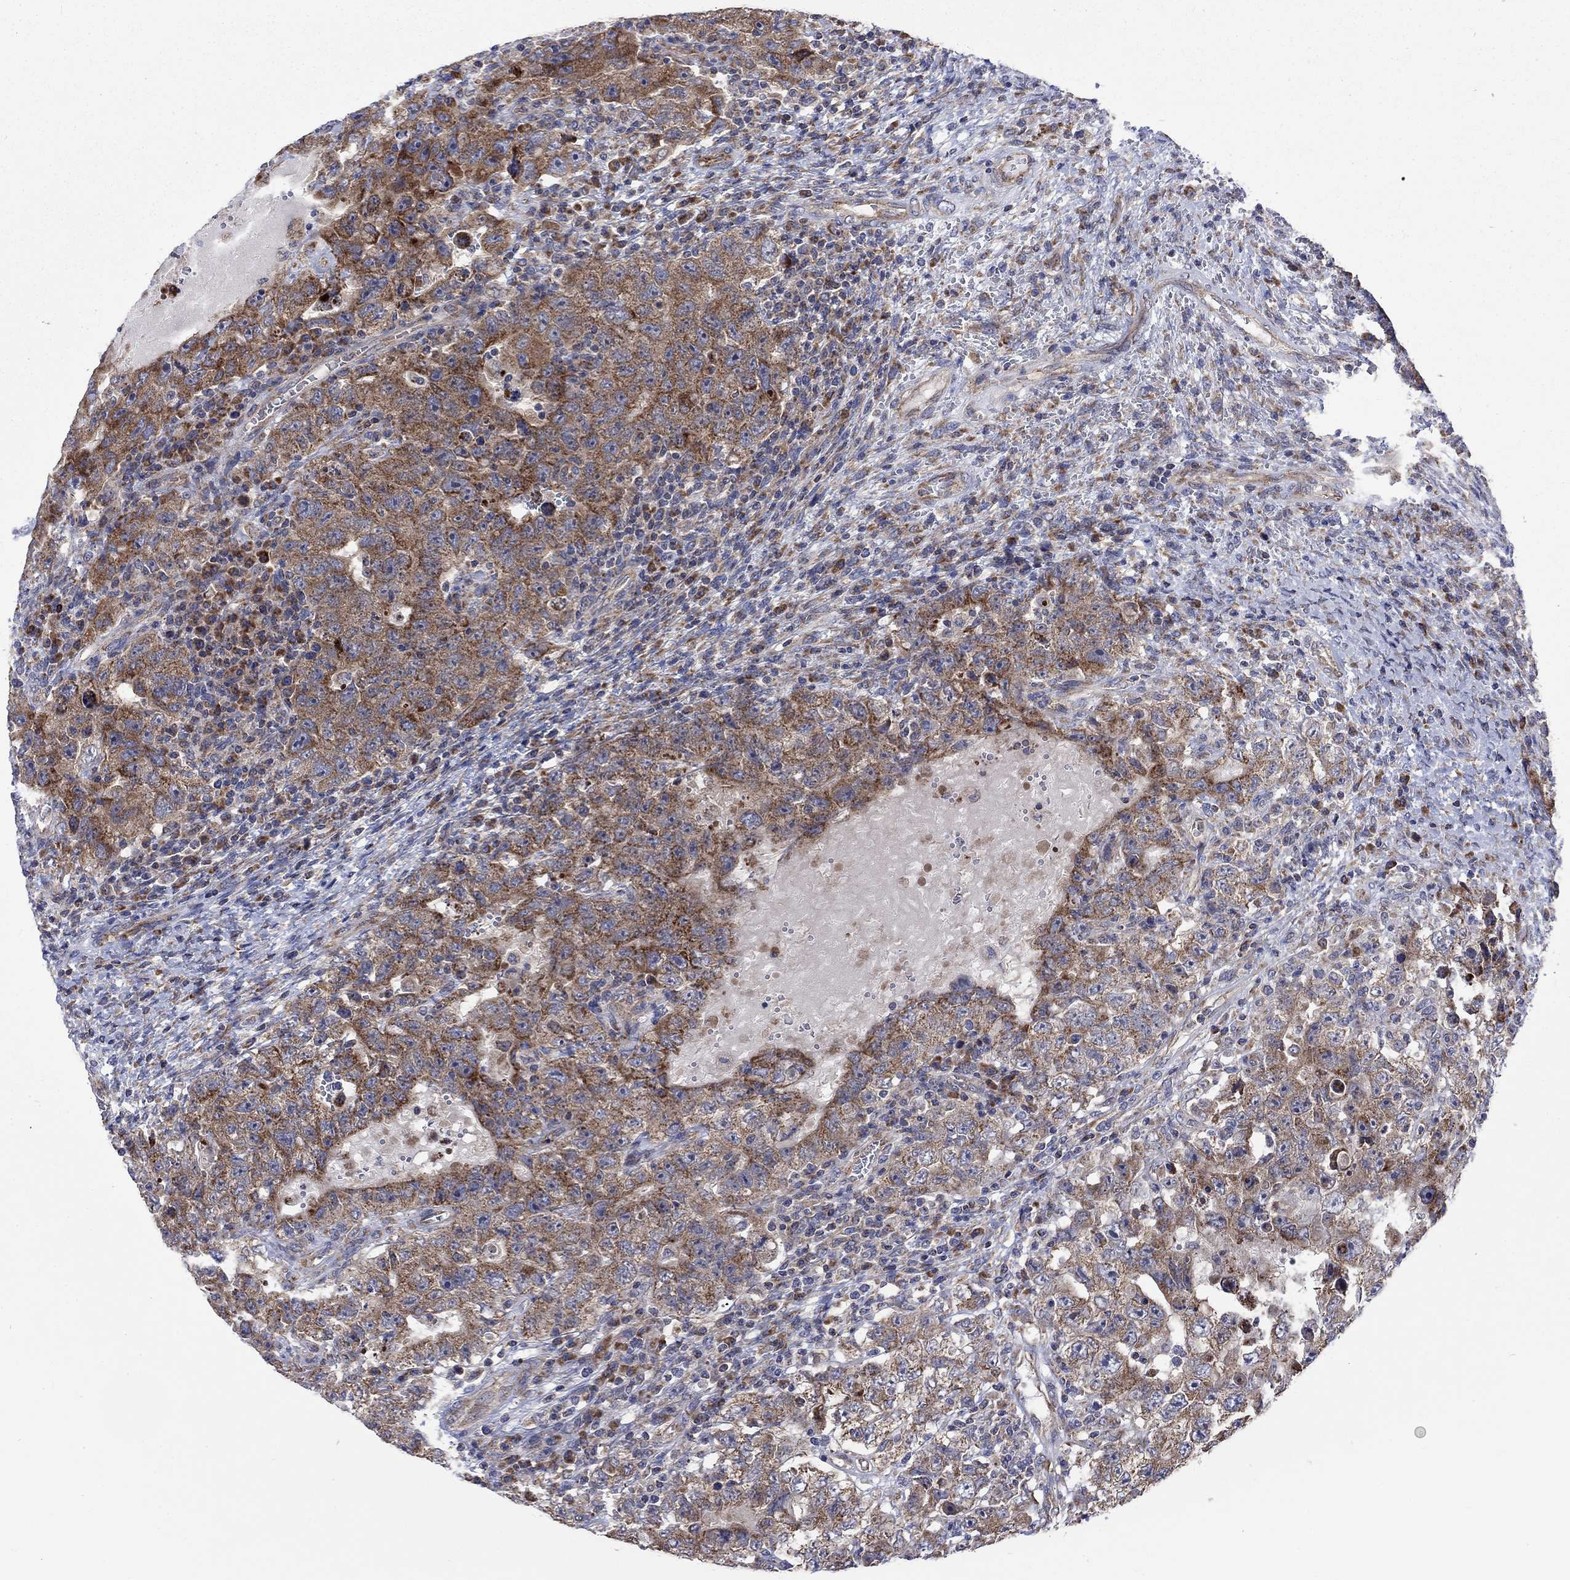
{"staining": {"intensity": "moderate", "quantity": "25%-75%", "location": "cytoplasmic/membranous"}, "tissue": "testis cancer", "cell_type": "Tumor cells", "image_type": "cancer", "snomed": [{"axis": "morphology", "description": "Carcinoma, Embryonal, NOS"}, {"axis": "topography", "description": "Testis"}], "caption": "A photomicrograph of human testis embryonal carcinoma stained for a protein demonstrates moderate cytoplasmic/membranous brown staining in tumor cells.", "gene": "RPLP0", "patient": {"sex": "male", "age": 26}}